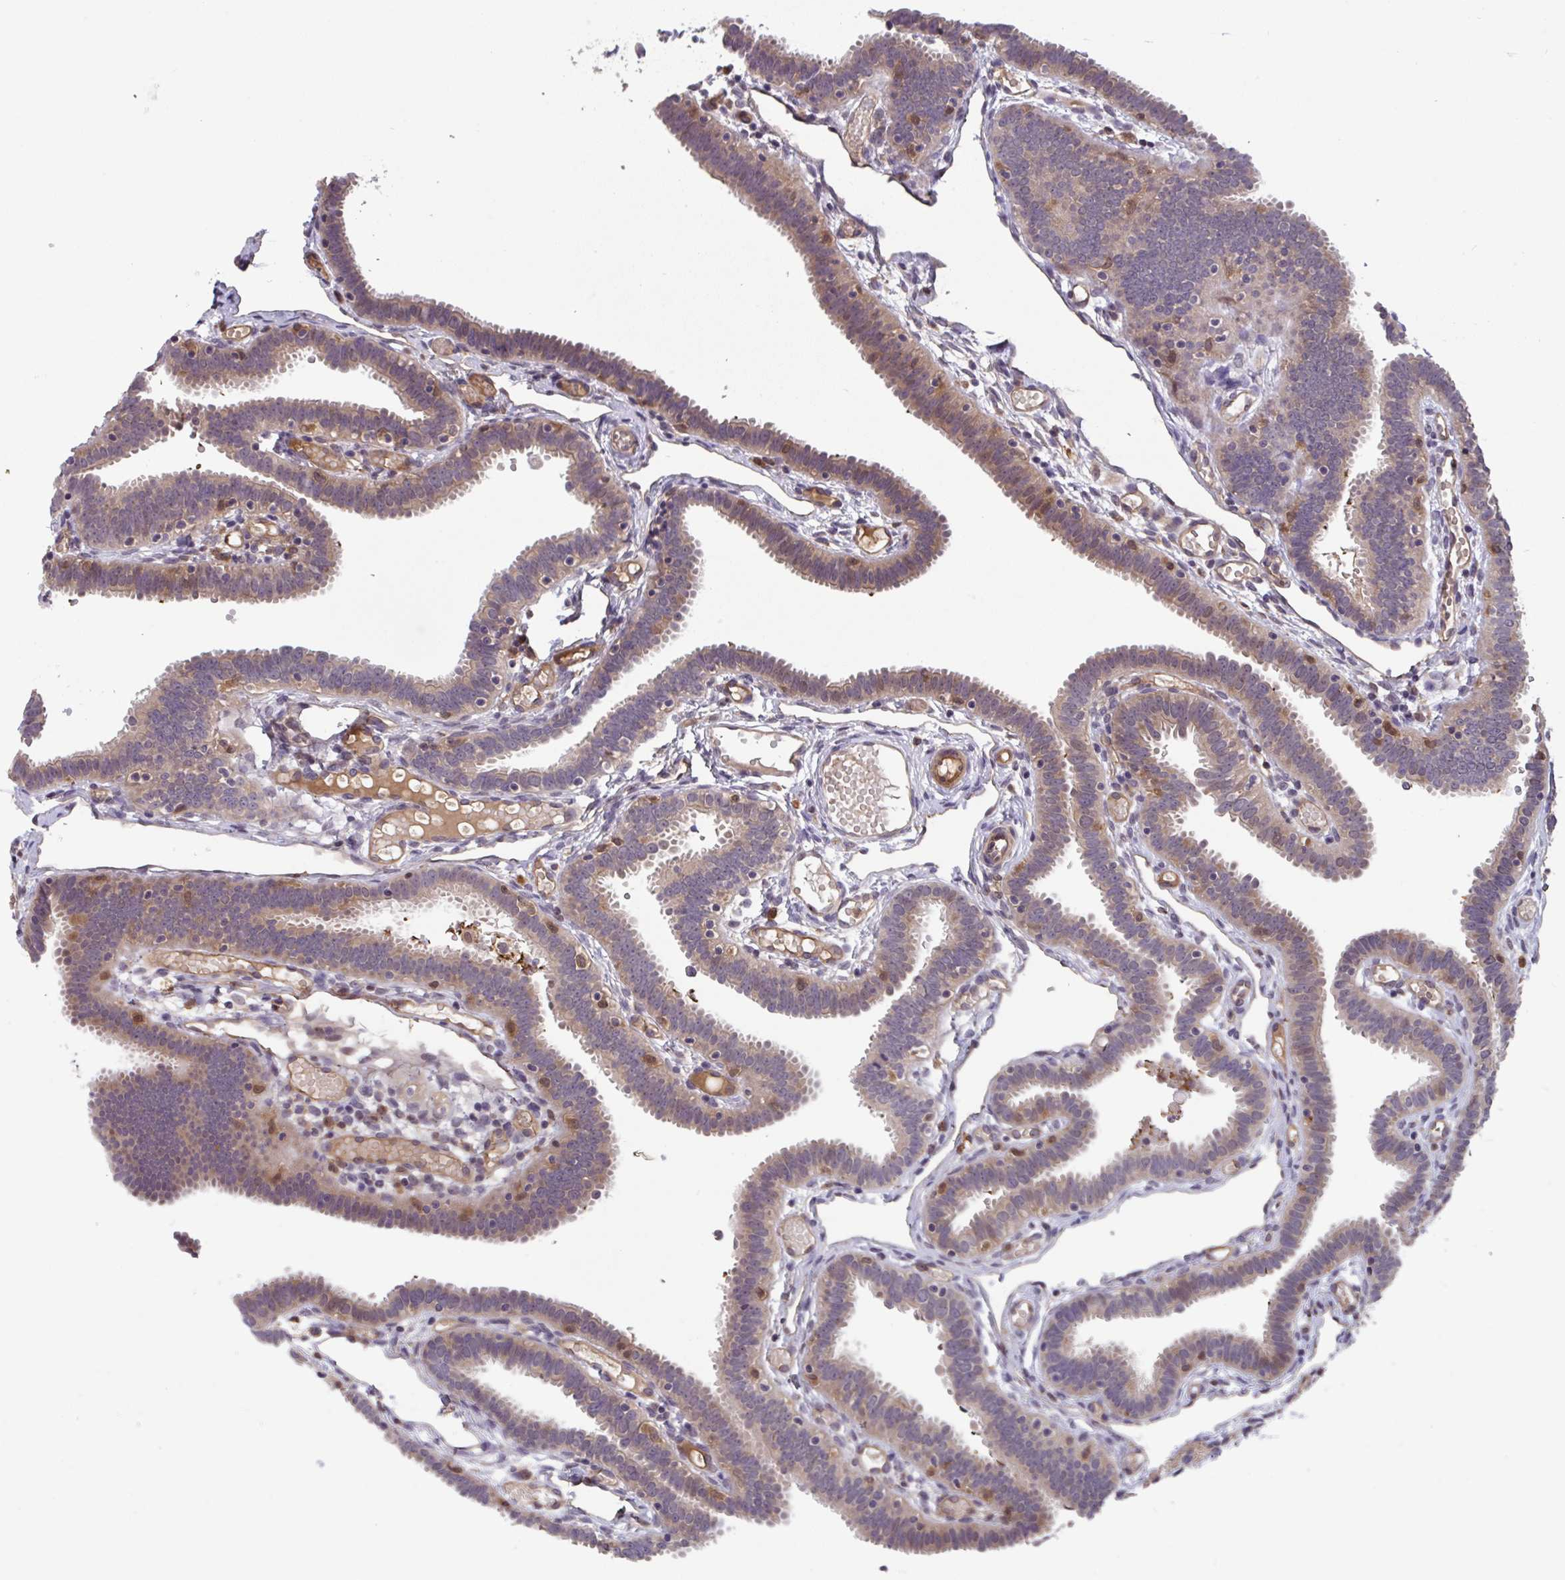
{"staining": {"intensity": "weak", "quantity": "25%-75%", "location": "cytoplasmic/membranous"}, "tissue": "fallopian tube", "cell_type": "Glandular cells", "image_type": "normal", "snomed": [{"axis": "morphology", "description": "Normal tissue, NOS"}, {"axis": "topography", "description": "Fallopian tube"}], "caption": "Human fallopian tube stained for a protein (brown) shows weak cytoplasmic/membranous positive positivity in about 25%-75% of glandular cells.", "gene": "TIGAR", "patient": {"sex": "female", "age": 37}}